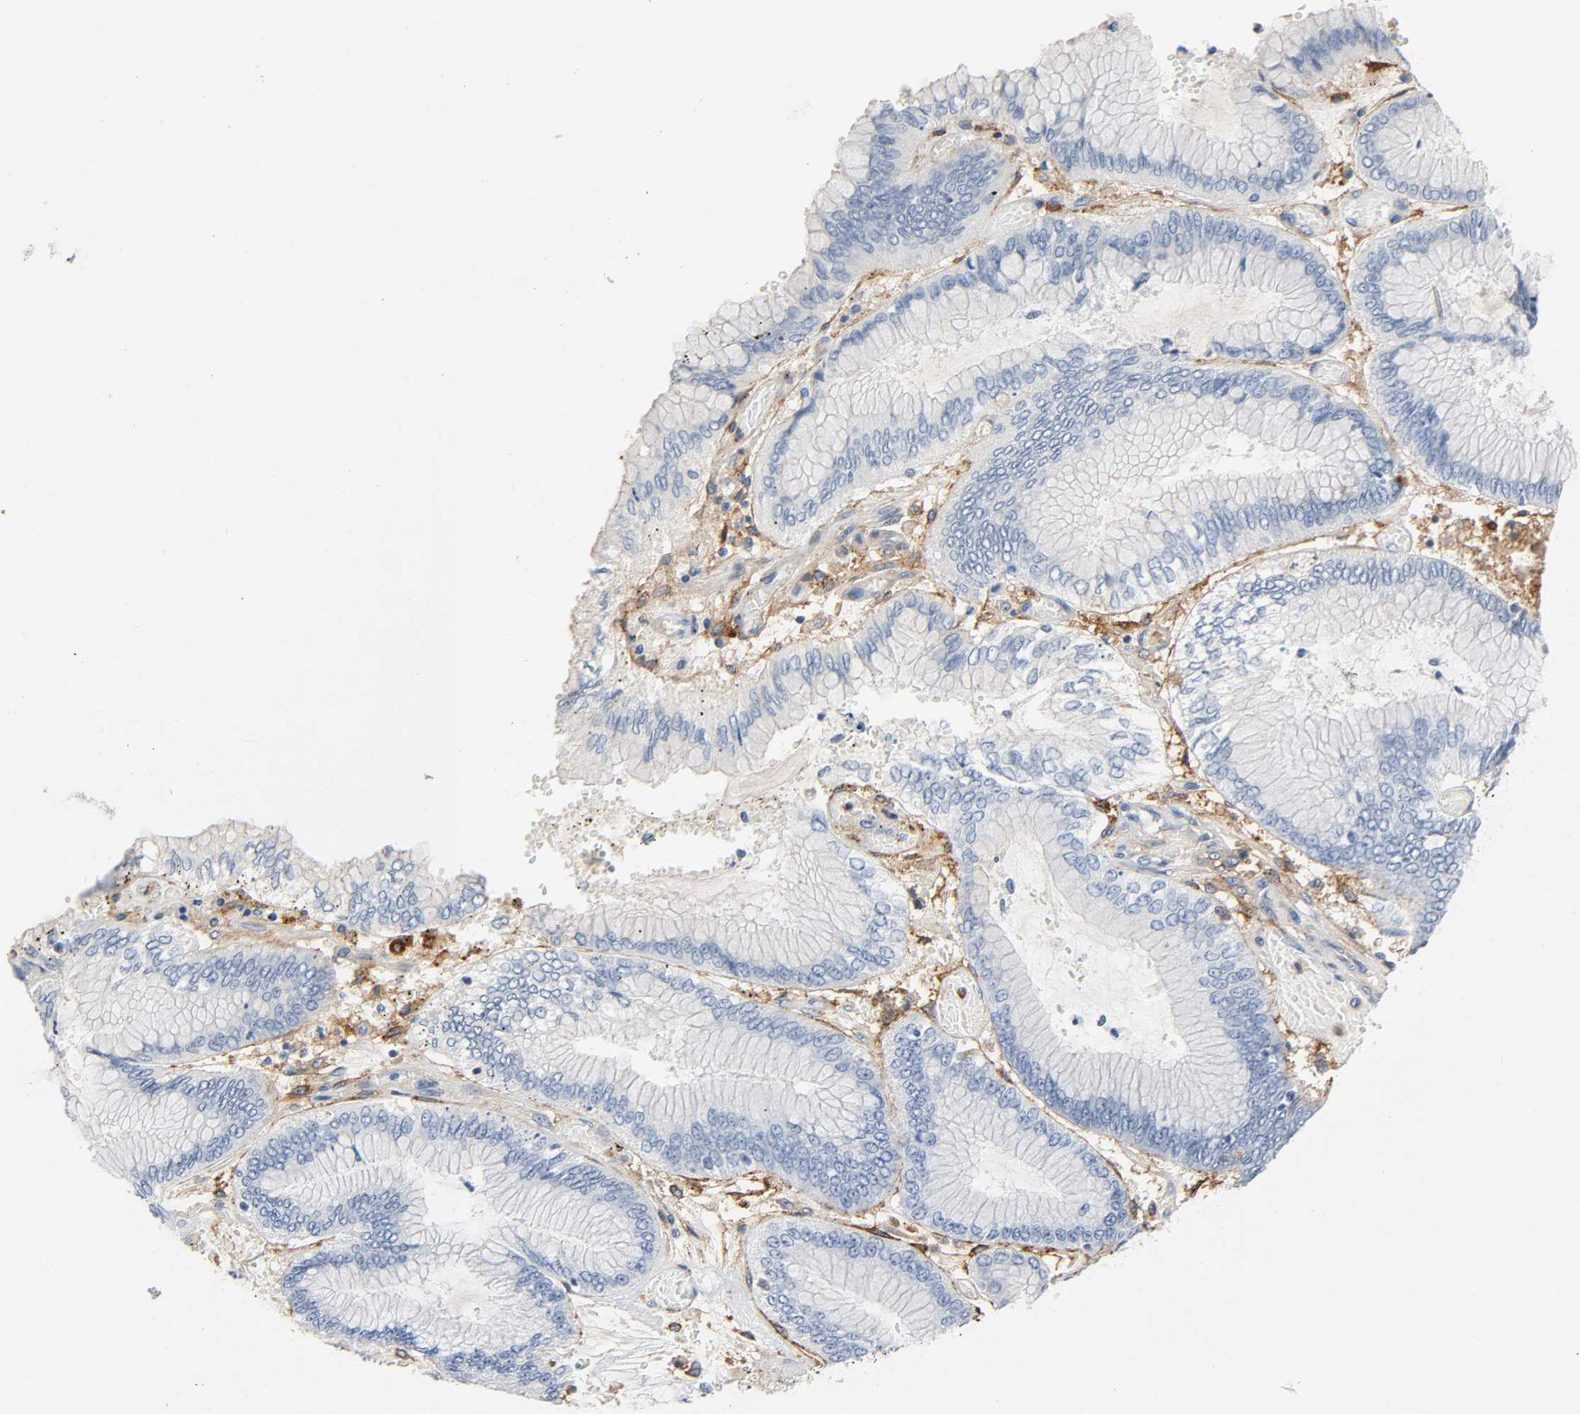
{"staining": {"intensity": "negative", "quantity": "none", "location": "none"}, "tissue": "stomach cancer", "cell_type": "Tumor cells", "image_type": "cancer", "snomed": [{"axis": "morphology", "description": "Normal tissue, NOS"}, {"axis": "morphology", "description": "Adenocarcinoma, NOS"}, {"axis": "topography", "description": "Stomach, upper"}, {"axis": "topography", "description": "Stomach"}], "caption": "Tumor cells are negative for brown protein staining in stomach adenocarcinoma. Nuclei are stained in blue.", "gene": "ANPEP", "patient": {"sex": "male", "age": 76}}